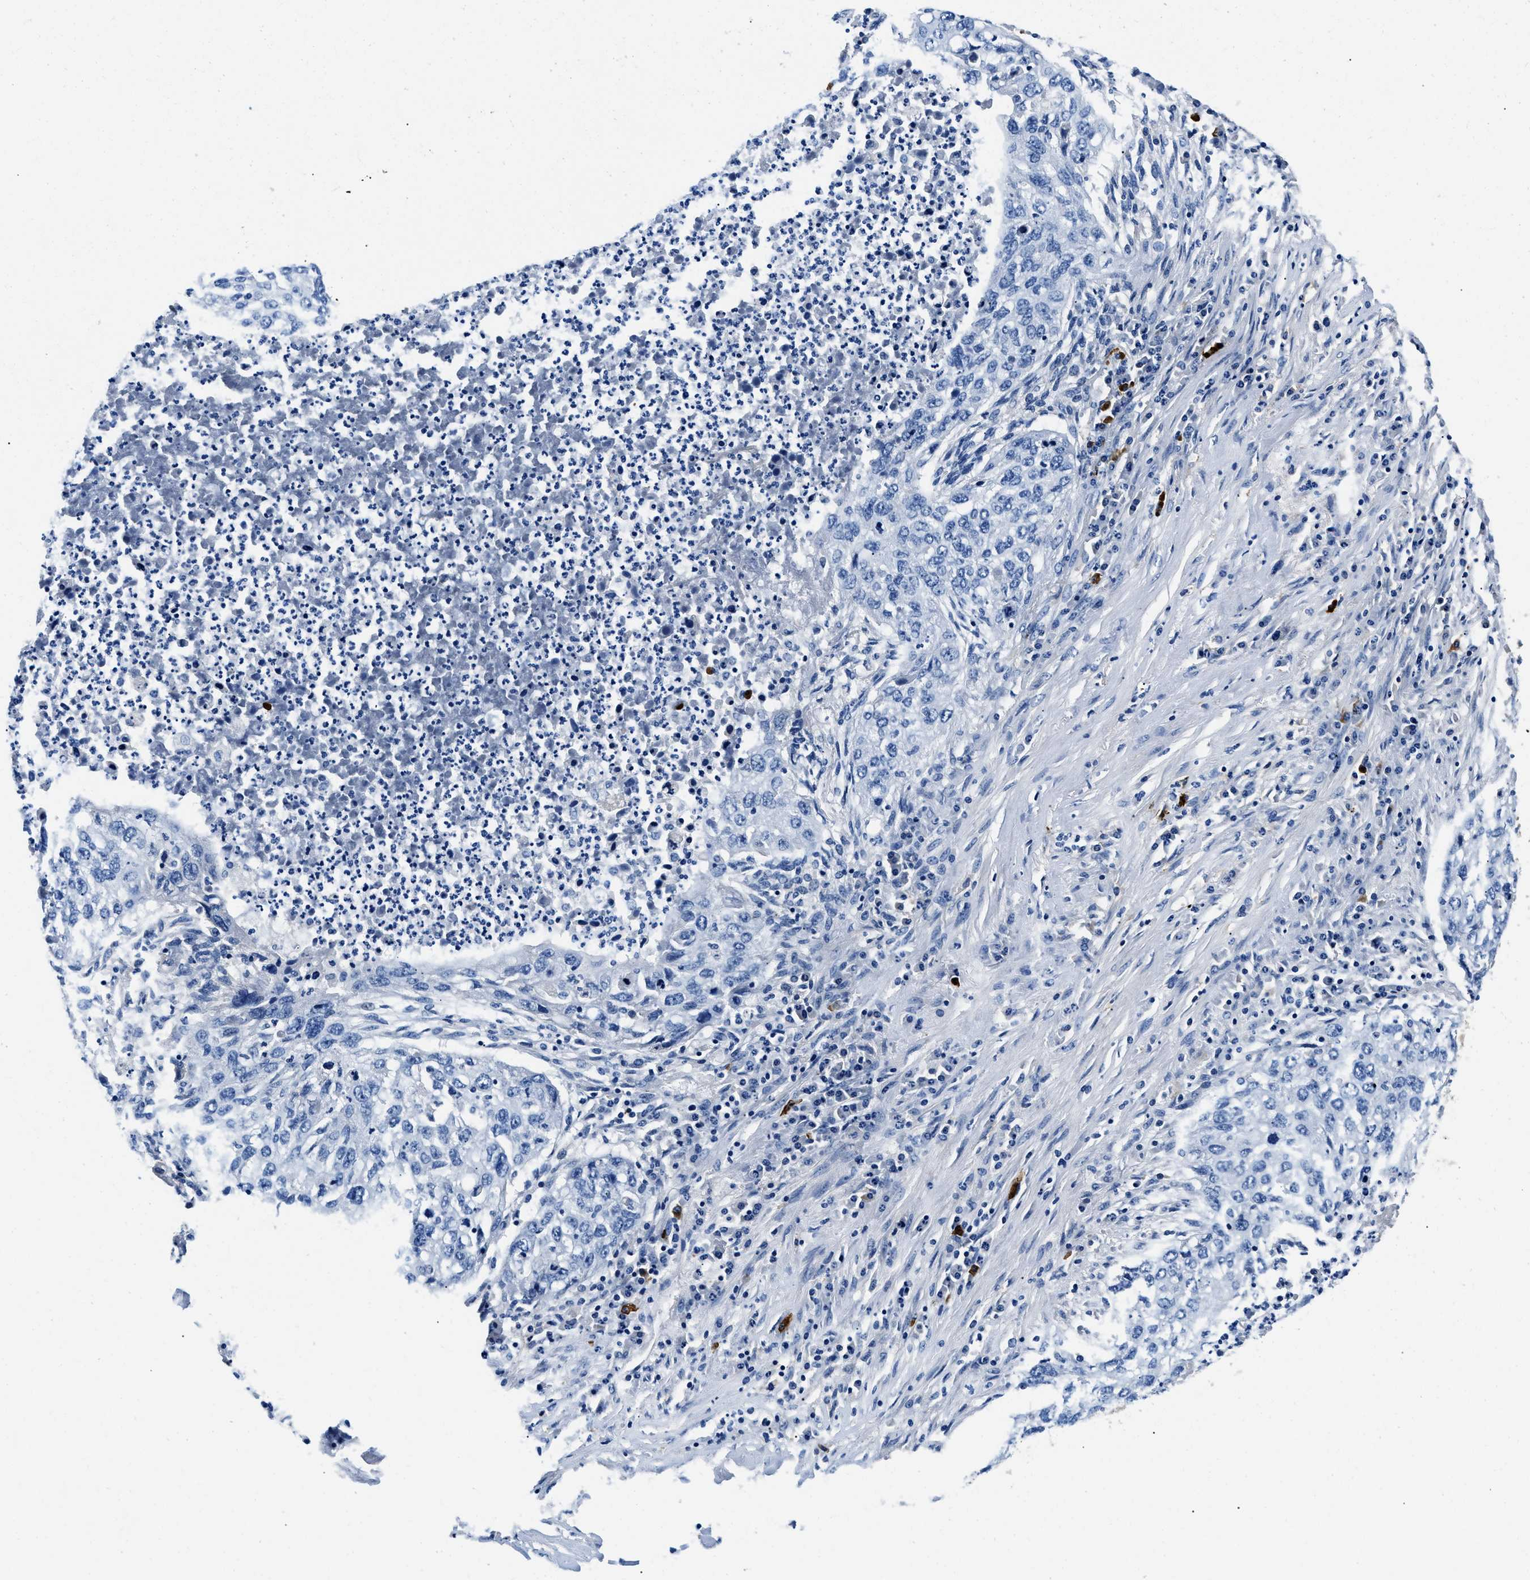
{"staining": {"intensity": "negative", "quantity": "none", "location": "none"}, "tissue": "lung cancer", "cell_type": "Tumor cells", "image_type": "cancer", "snomed": [{"axis": "morphology", "description": "Squamous cell carcinoma, NOS"}, {"axis": "topography", "description": "Lung"}], "caption": "Immunohistochemistry (IHC) micrograph of human lung cancer (squamous cell carcinoma) stained for a protein (brown), which displays no positivity in tumor cells.", "gene": "ZFAND3", "patient": {"sex": "female", "age": 63}}